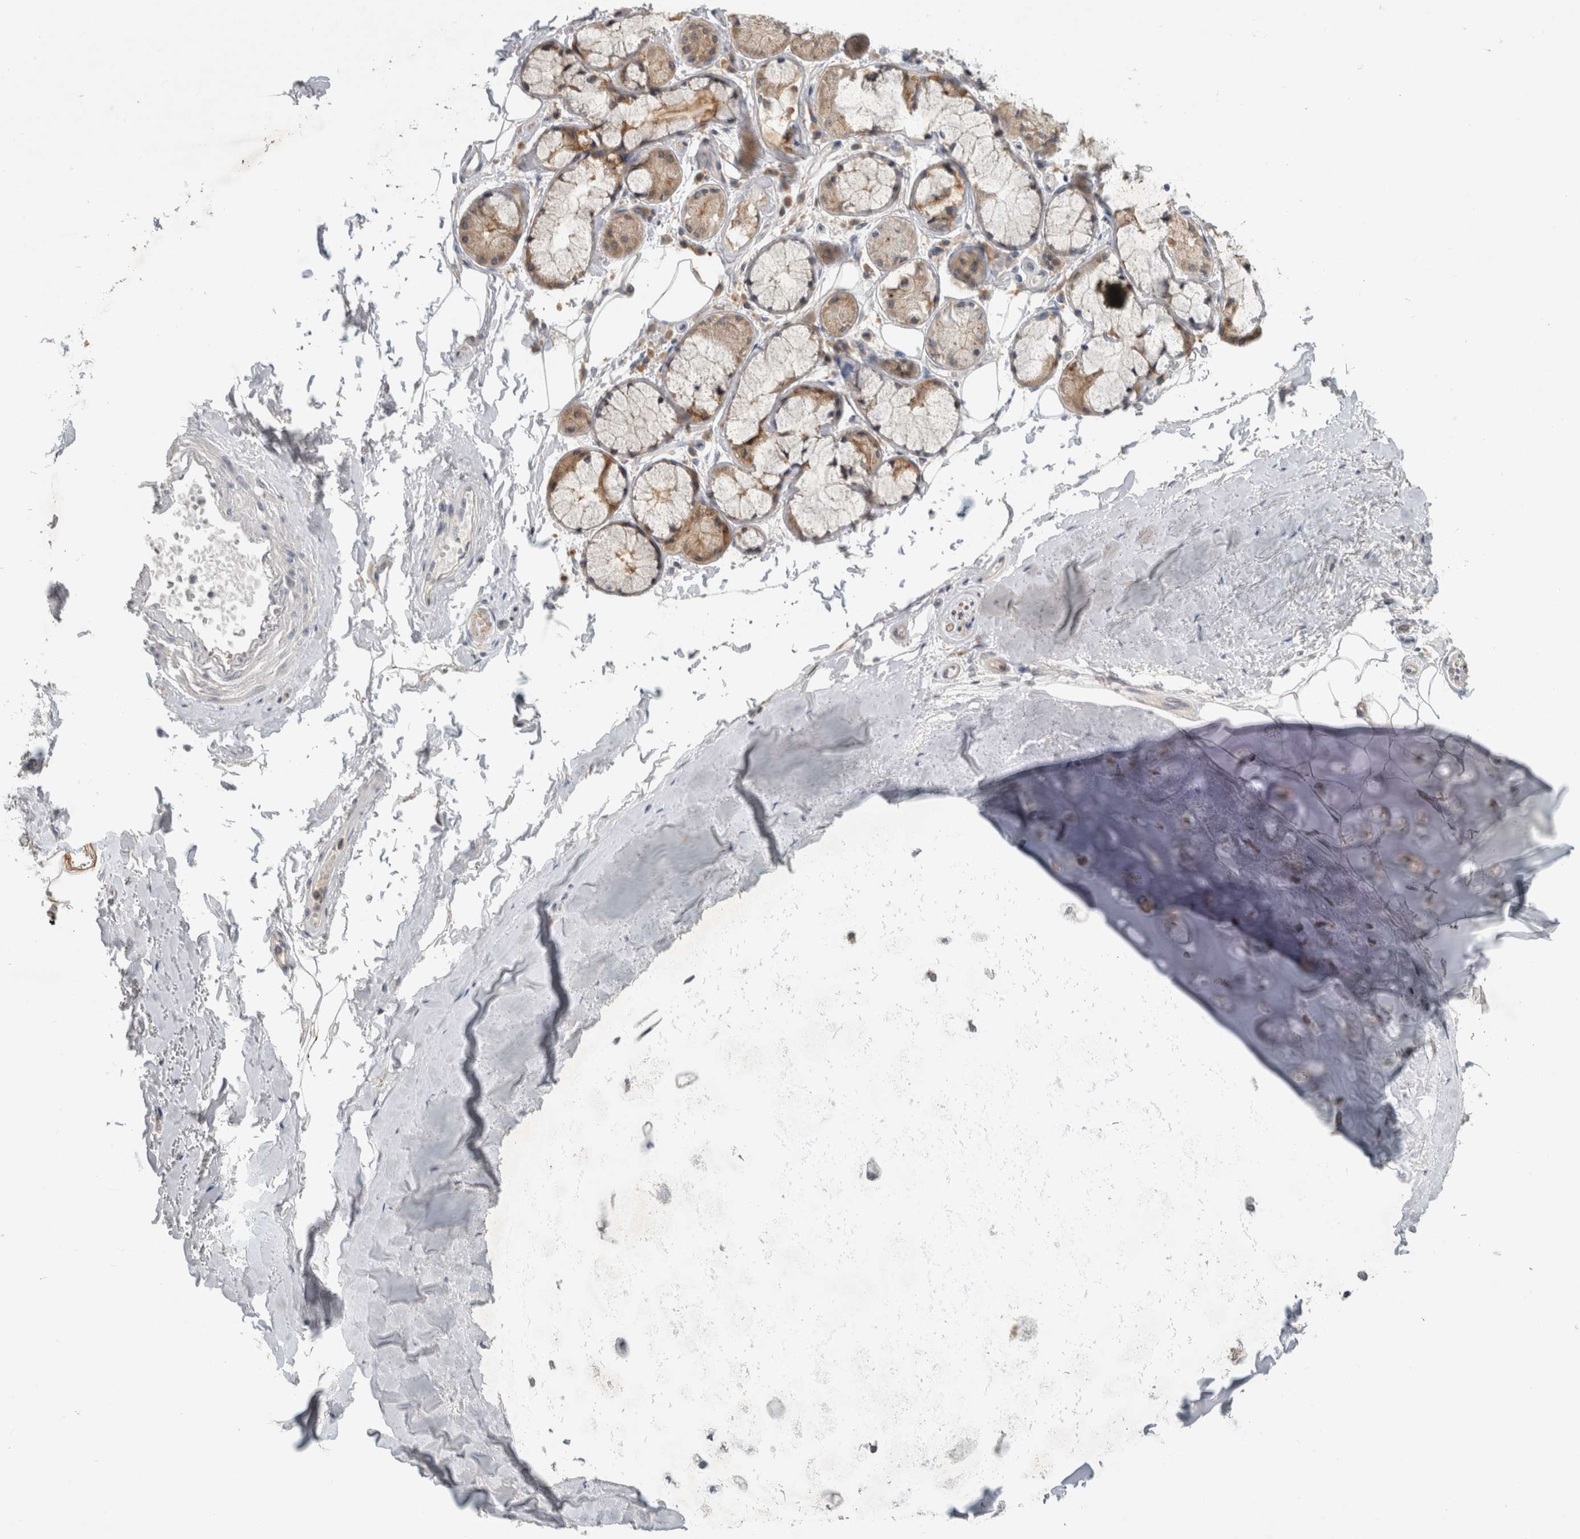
{"staining": {"intensity": "negative", "quantity": "none", "location": "none"}, "tissue": "adipose tissue", "cell_type": "Adipocytes", "image_type": "normal", "snomed": [{"axis": "morphology", "description": "Normal tissue, NOS"}, {"axis": "topography", "description": "Bronchus"}], "caption": "IHC image of normal adipose tissue: adipose tissue stained with DAB (3,3'-diaminobenzidine) displays no significant protein expression in adipocytes. (DAB immunohistochemistry (IHC), high magnification).", "gene": "AASDHPPT", "patient": {"sex": "male", "age": 66}}